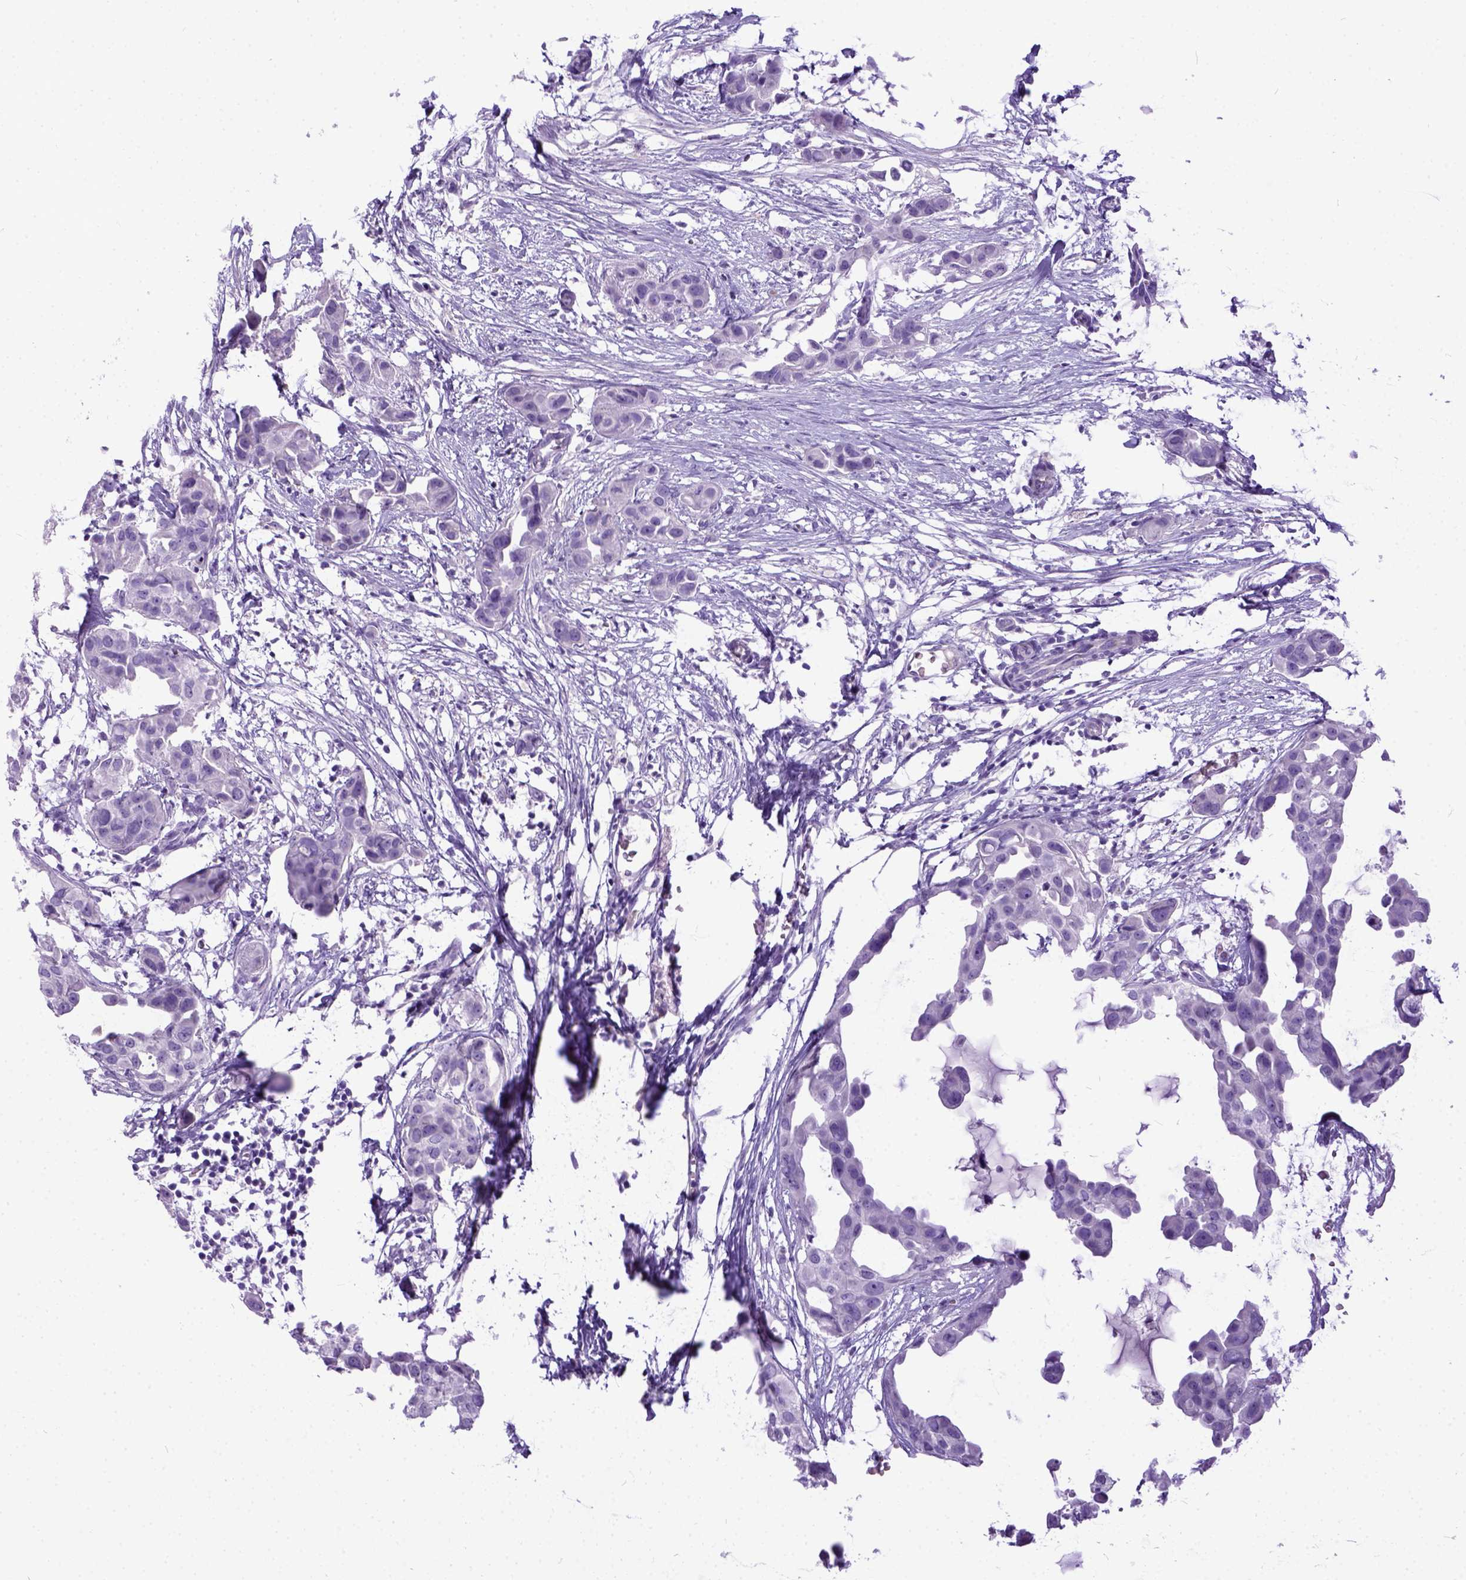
{"staining": {"intensity": "negative", "quantity": "none", "location": "none"}, "tissue": "breast cancer", "cell_type": "Tumor cells", "image_type": "cancer", "snomed": [{"axis": "morphology", "description": "Duct carcinoma"}, {"axis": "topography", "description": "Breast"}], "caption": "A micrograph of human breast cancer is negative for staining in tumor cells.", "gene": "IGF2", "patient": {"sex": "female", "age": 38}}